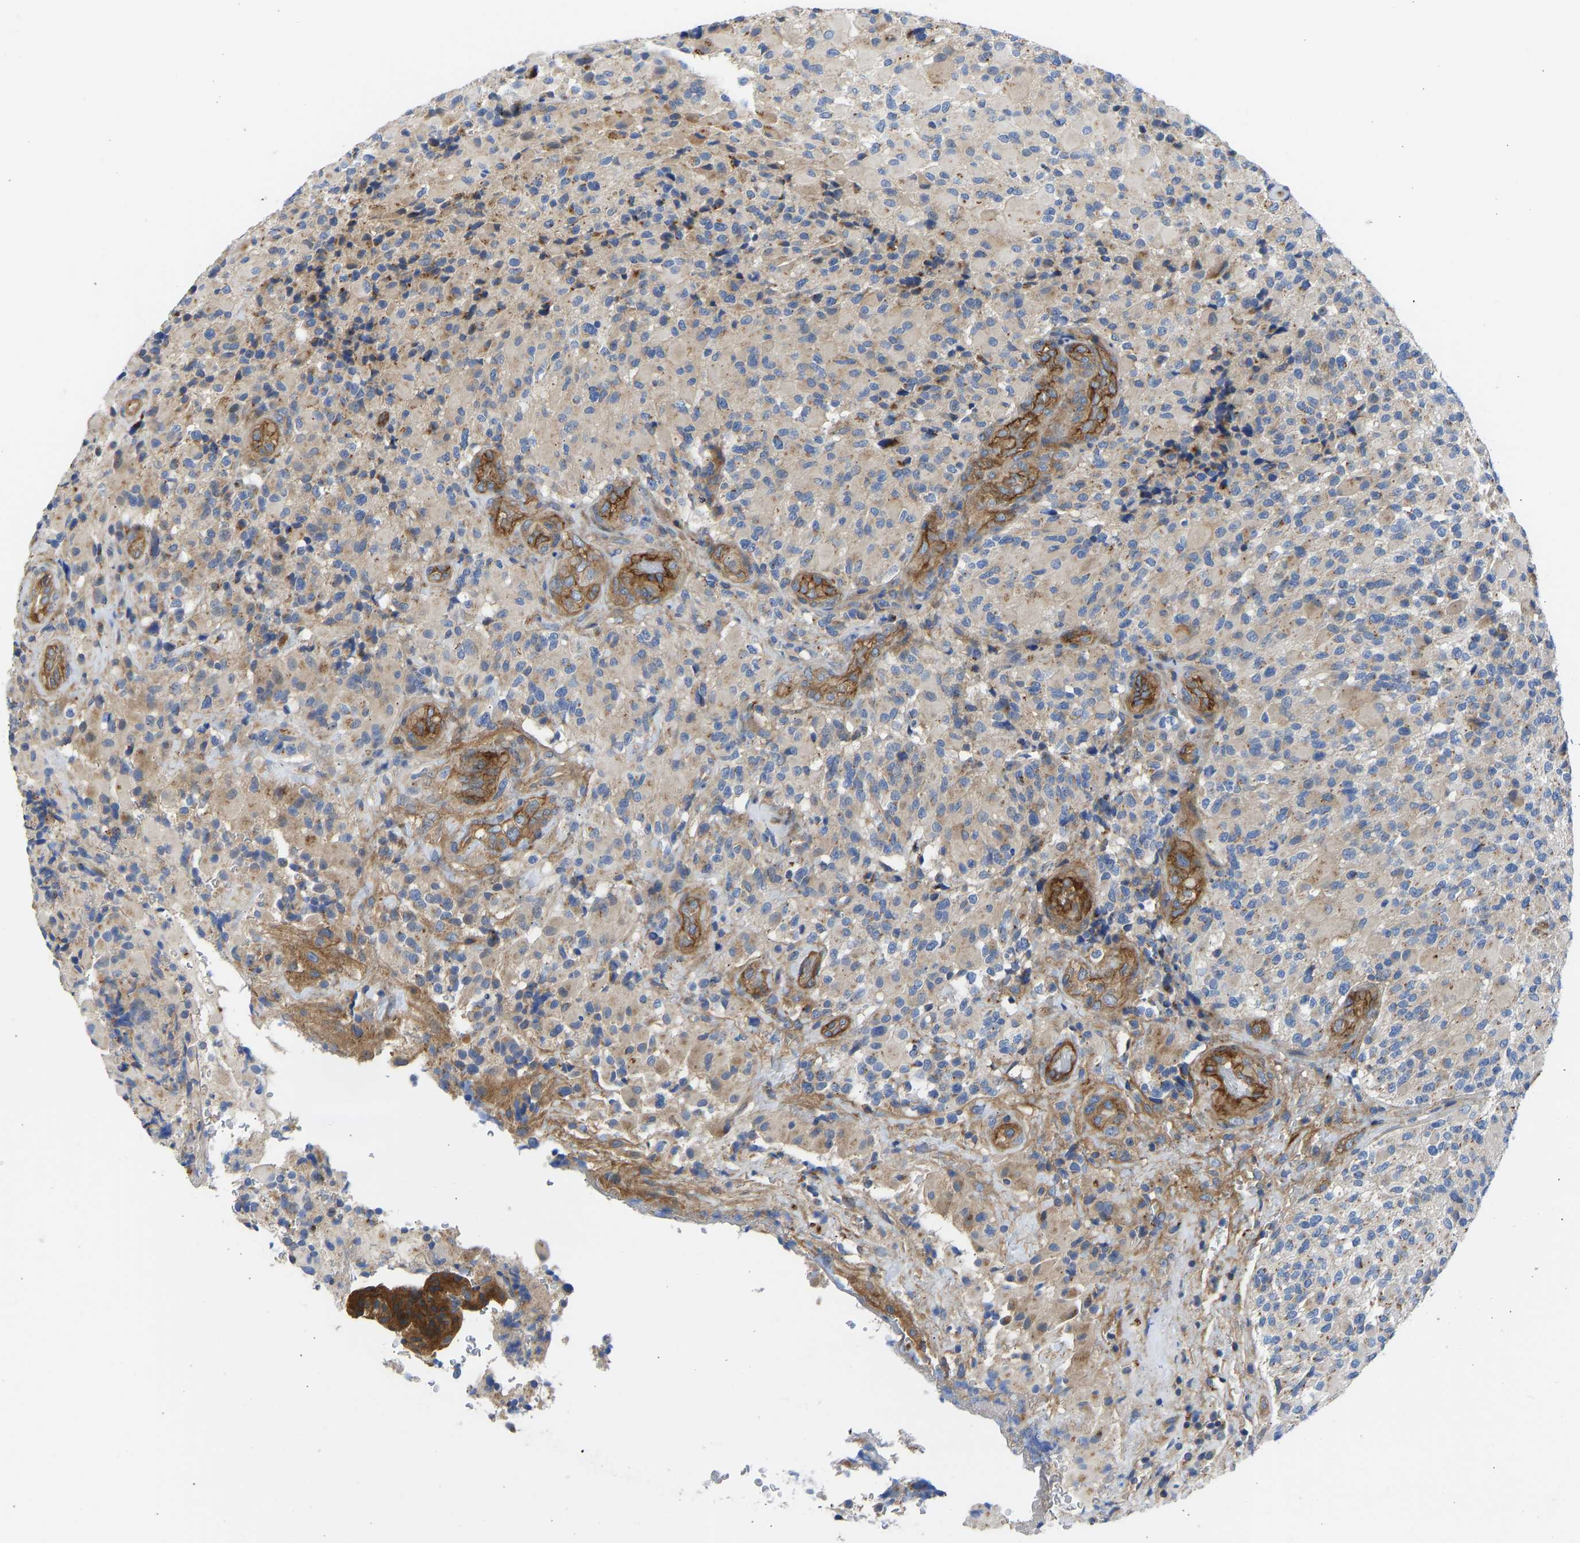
{"staining": {"intensity": "weak", "quantity": ">75%", "location": "cytoplasmic/membranous"}, "tissue": "glioma", "cell_type": "Tumor cells", "image_type": "cancer", "snomed": [{"axis": "morphology", "description": "Glioma, malignant, High grade"}, {"axis": "topography", "description": "Brain"}], "caption": "Brown immunohistochemical staining in glioma shows weak cytoplasmic/membranous staining in approximately >75% of tumor cells.", "gene": "MYO1C", "patient": {"sex": "male", "age": 71}}